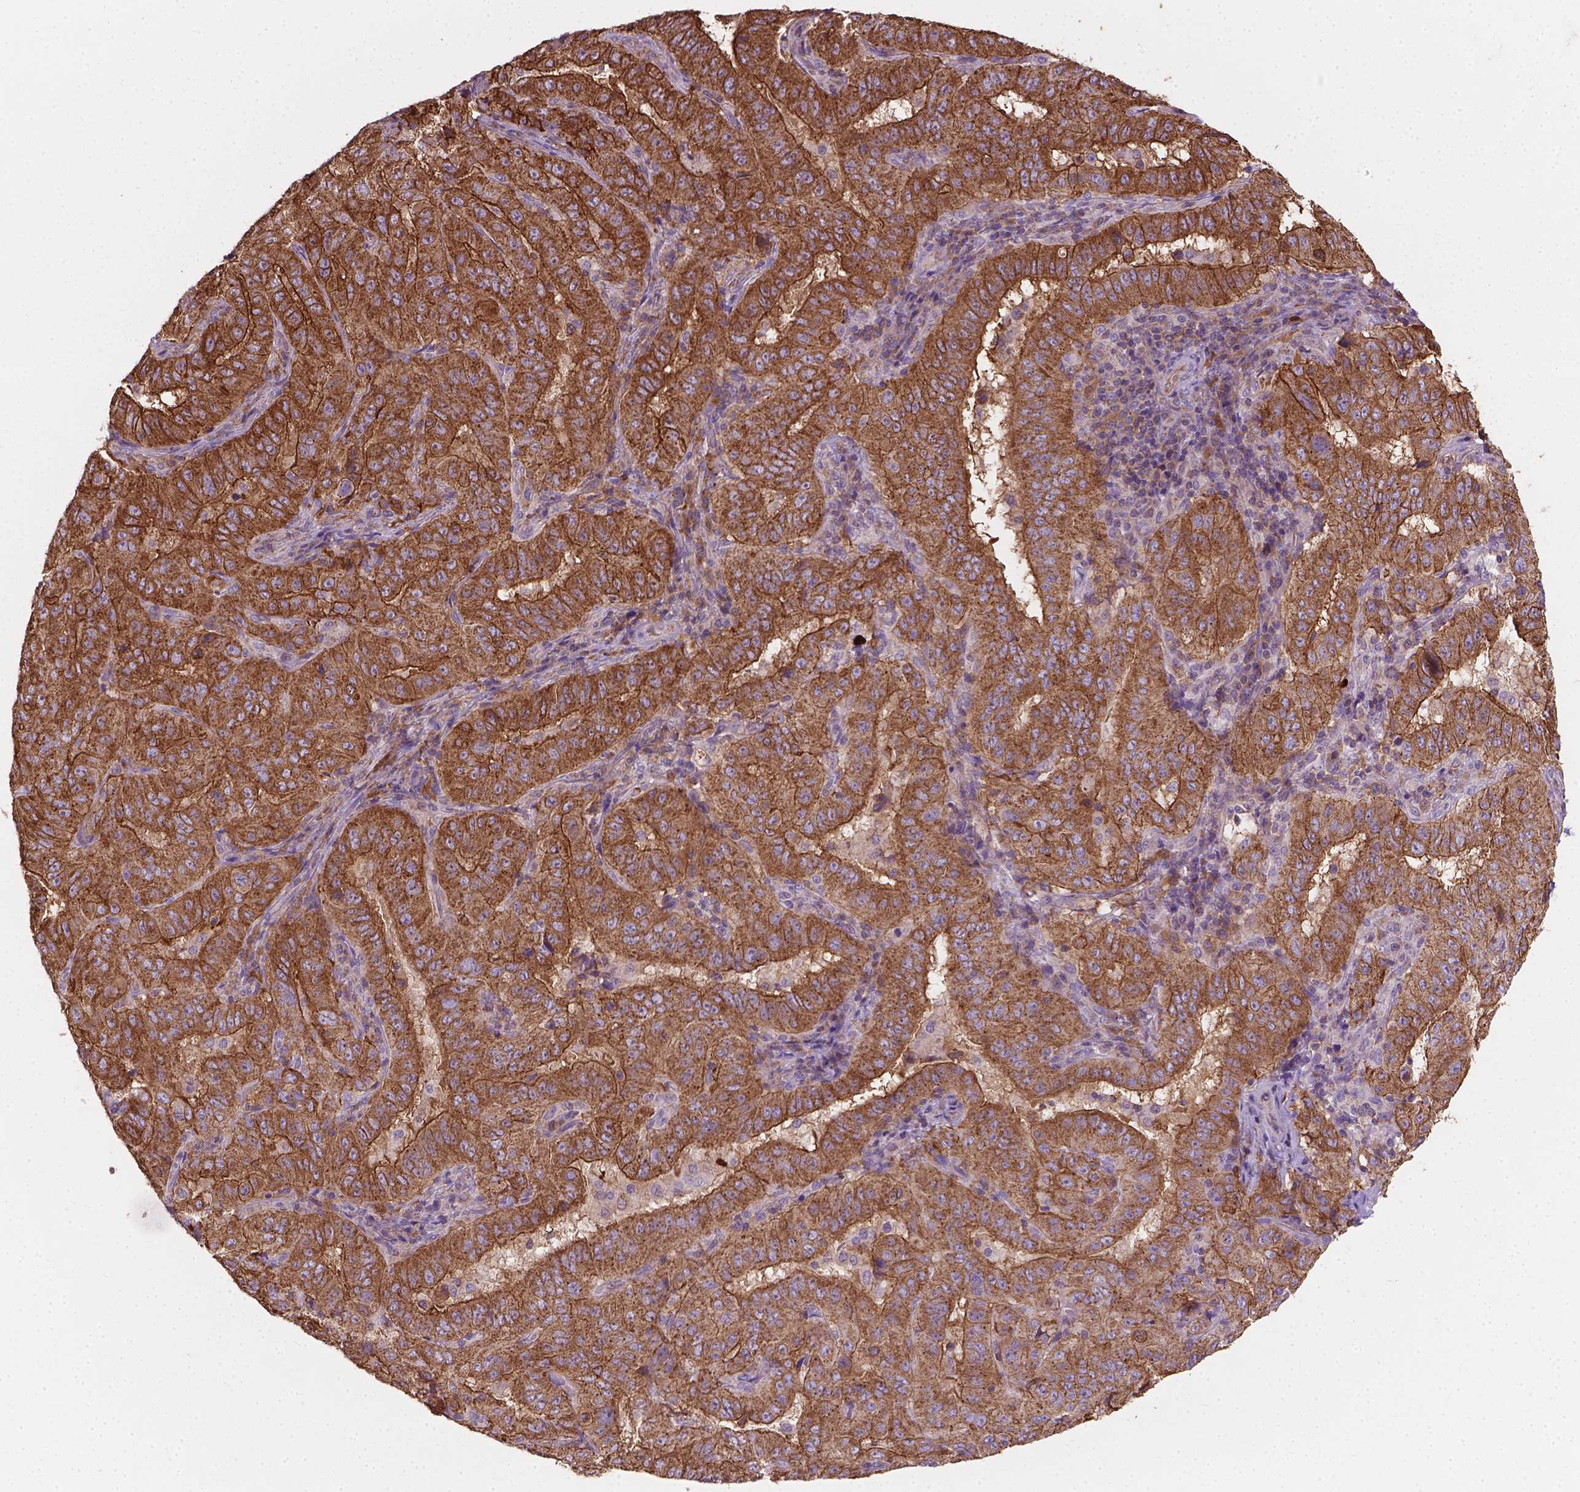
{"staining": {"intensity": "strong", "quantity": ">75%", "location": "cytoplasmic/membranous"}, "tissue": "pancreatic cancer", "cell_type": "Tumor cells", "image_type": "cancer", "snomed": [{"axis": "morphology", "description": "Adenocarcinoma, NOS"}, {"axis": "topography", "description": "Pancreas"}], "caption": "Human pancreatic cancer stained for a protein (brown) exhibits strong cytoplasmic/membranous positive expression in approximately >75% of tumor cells.", "gene": "TCAF1", "patient": {"sex": "male", "age": 63}}